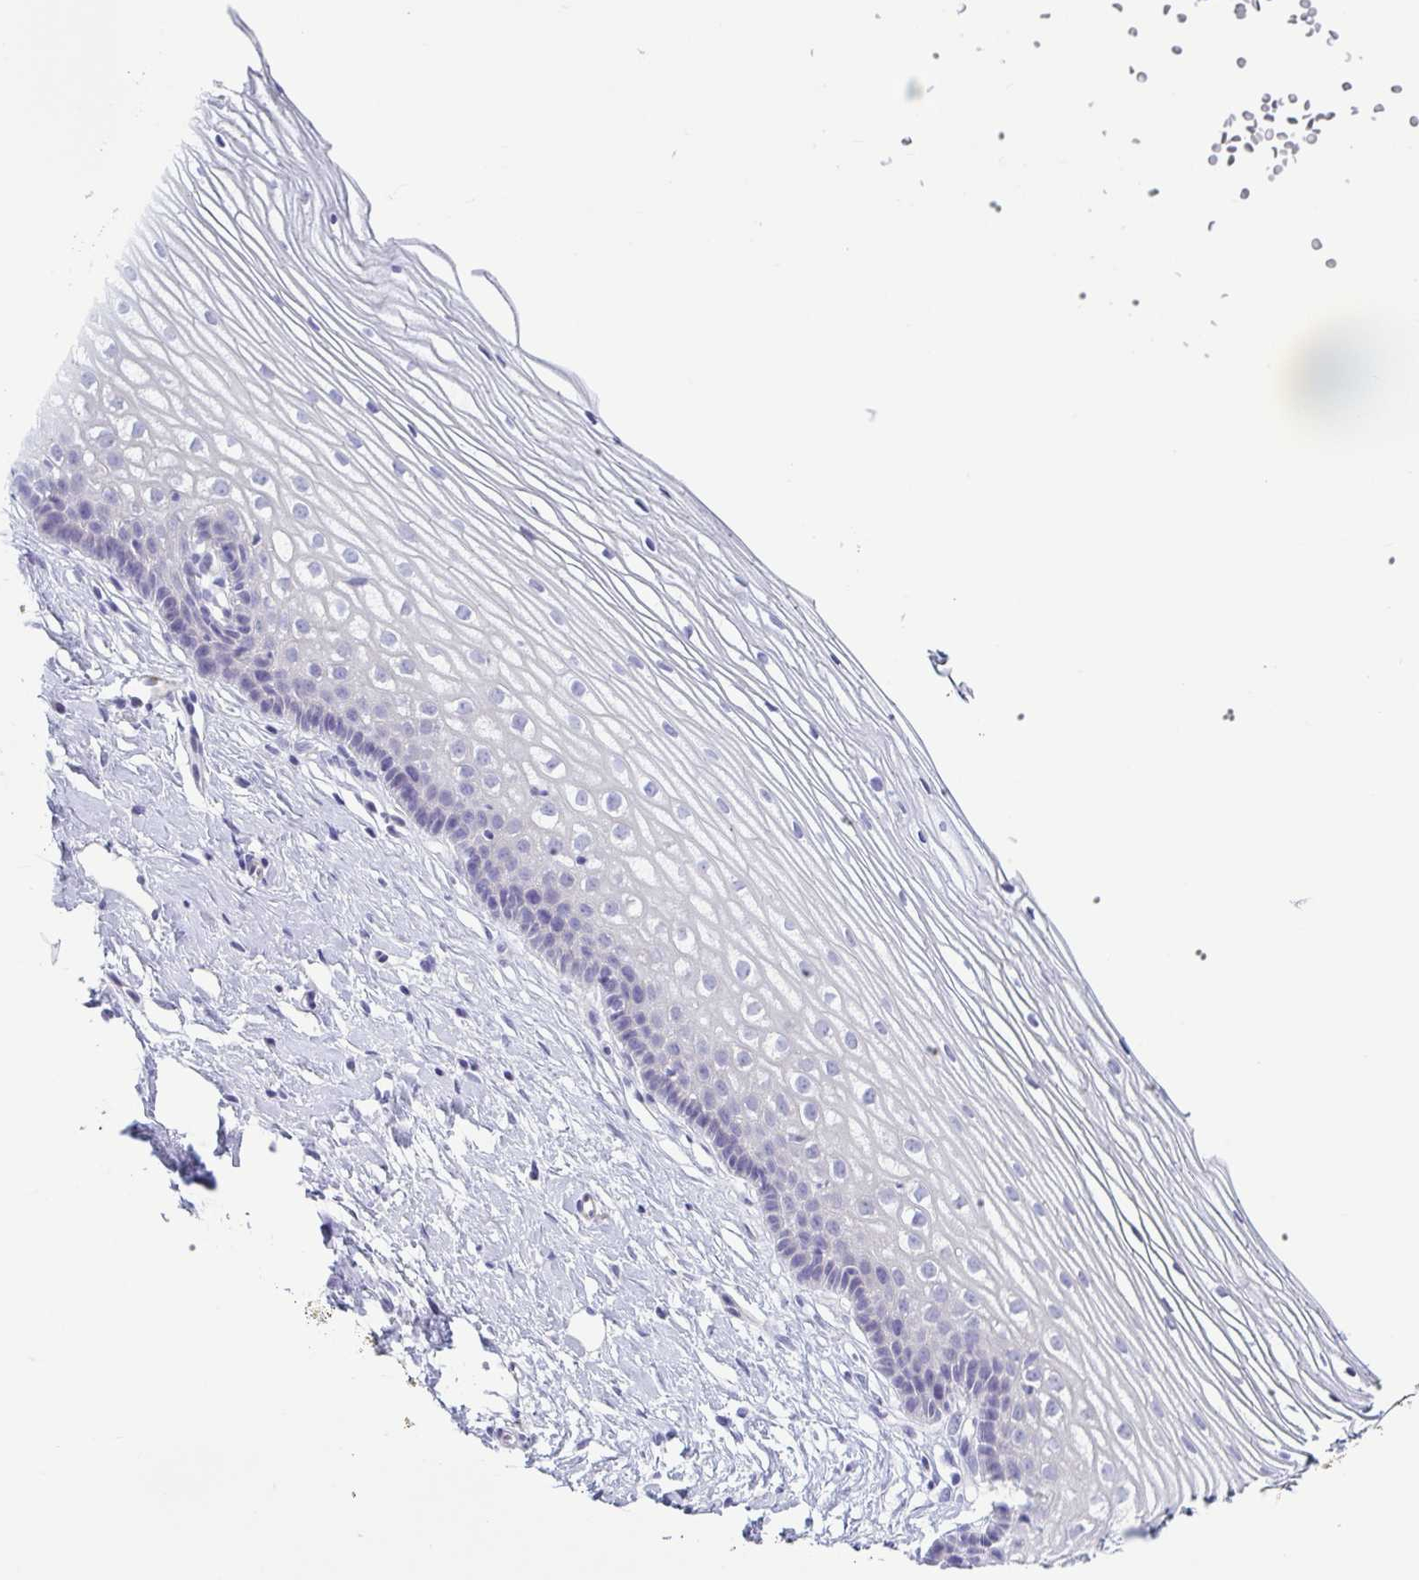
{"staining": {"intensity": "negative", "quantity": "none", "location": "none"}, "tissue": "cervix", "cell_type": "Glandular cells", "image_type": "normal", "snomed": [{"axis": "morphology", "description": "Normal tissue, NOS"}, {"axis": "topography", "description": "Cervix"}], "caption": "This is an IHC histopathology image of unremarkable cervix. There is no expression in glandular cells.", "gene": "TNNI2", "patient": {"sex": "female", "age": 40}}